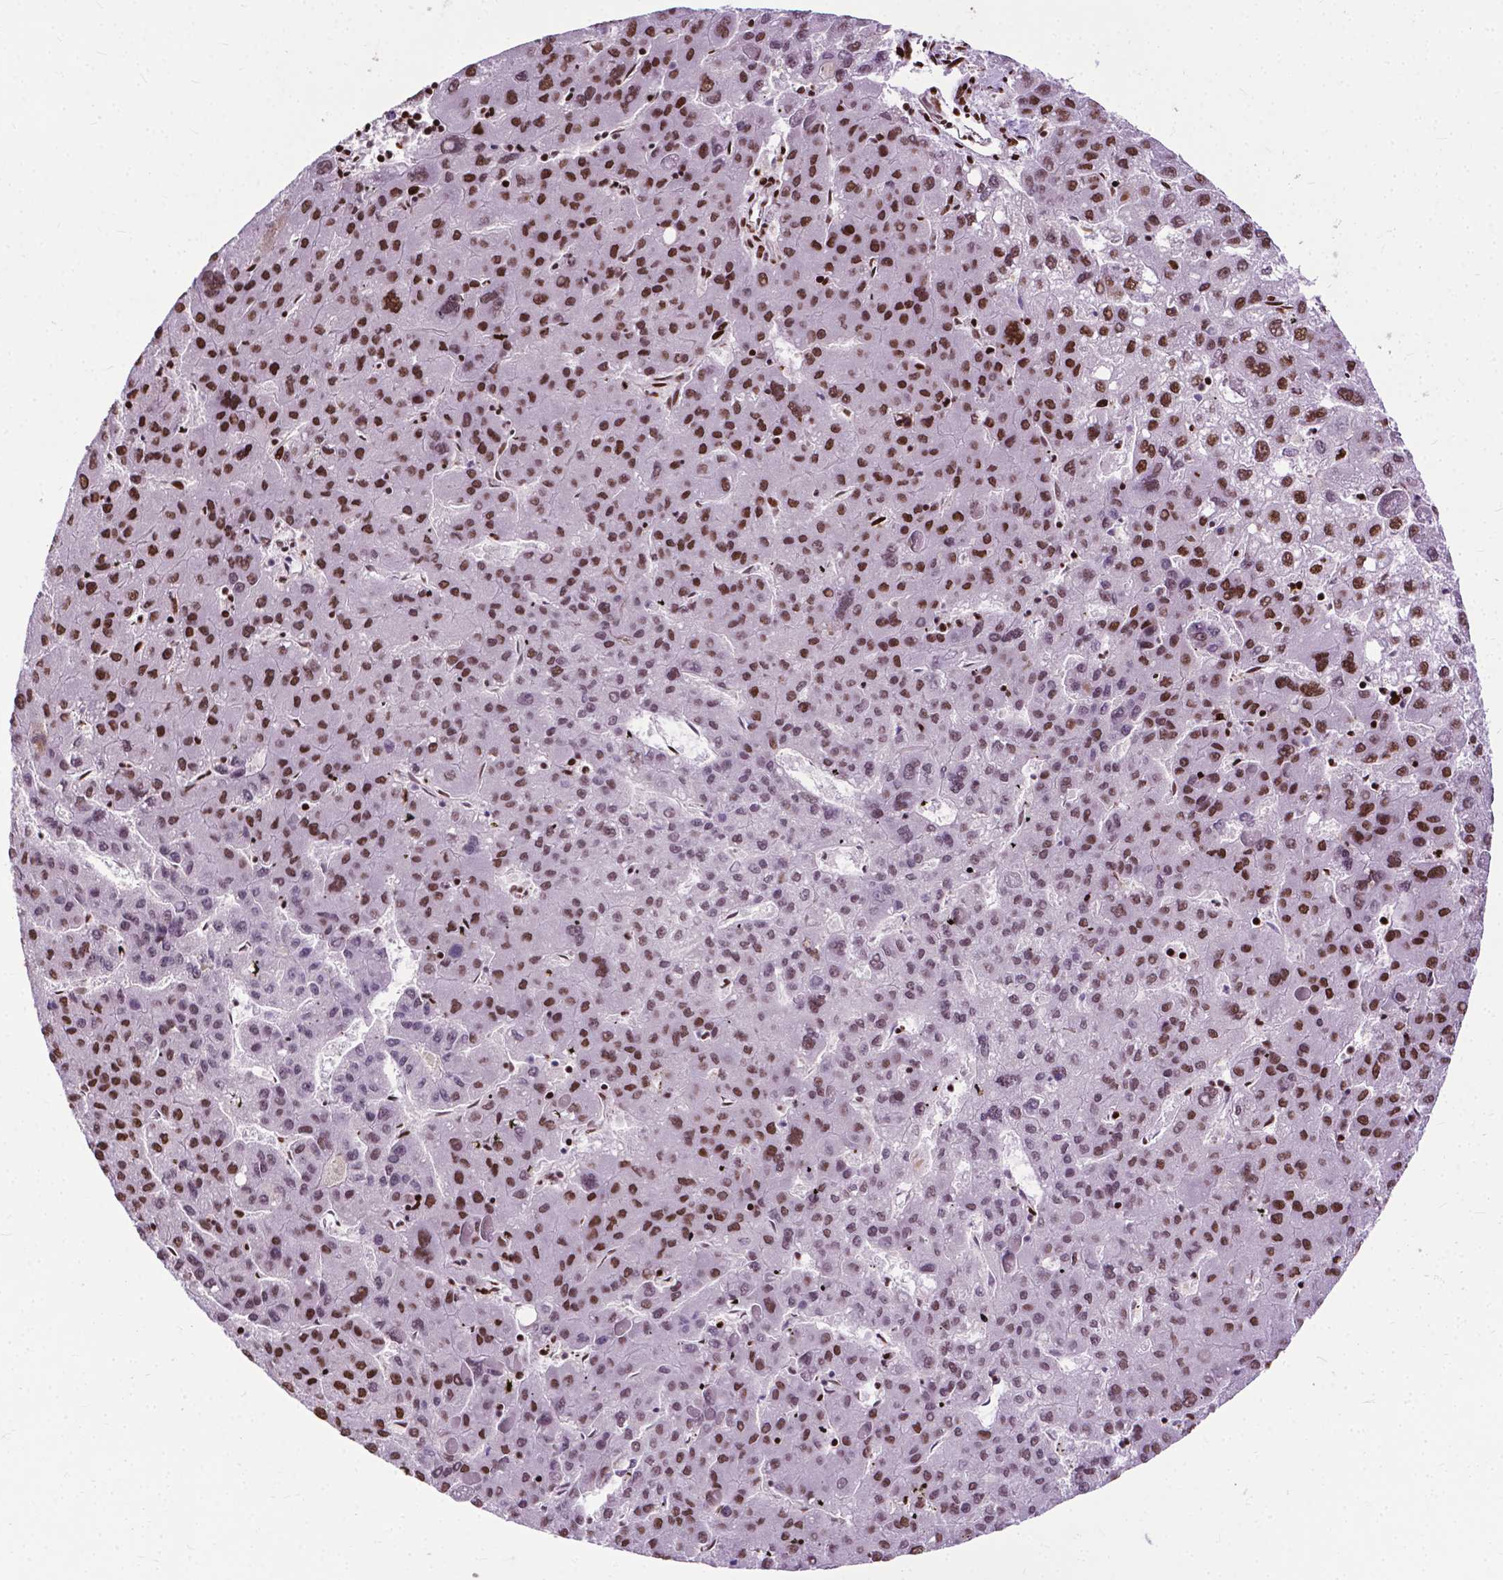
{"staining": {"intensity": "strong", "quantity": "25%-75%", "location": "nuclear"}, "tissue": "liver cancer", "cell_type": "Tumor cells", "image_type": "cancer", "snomed": [{"axis": "morphology", "description": "Carcinoma, Hepatocellular, NOS"}, {"axis": "topography", "description": "Liver"}], "caption": "Human liver cancer (hepatocellular carcinoma) stained with a protein marker reveals strong staining in tumor cells.", "gene": "SMIM5", "patient": {"sex": "female", "age": 82}}